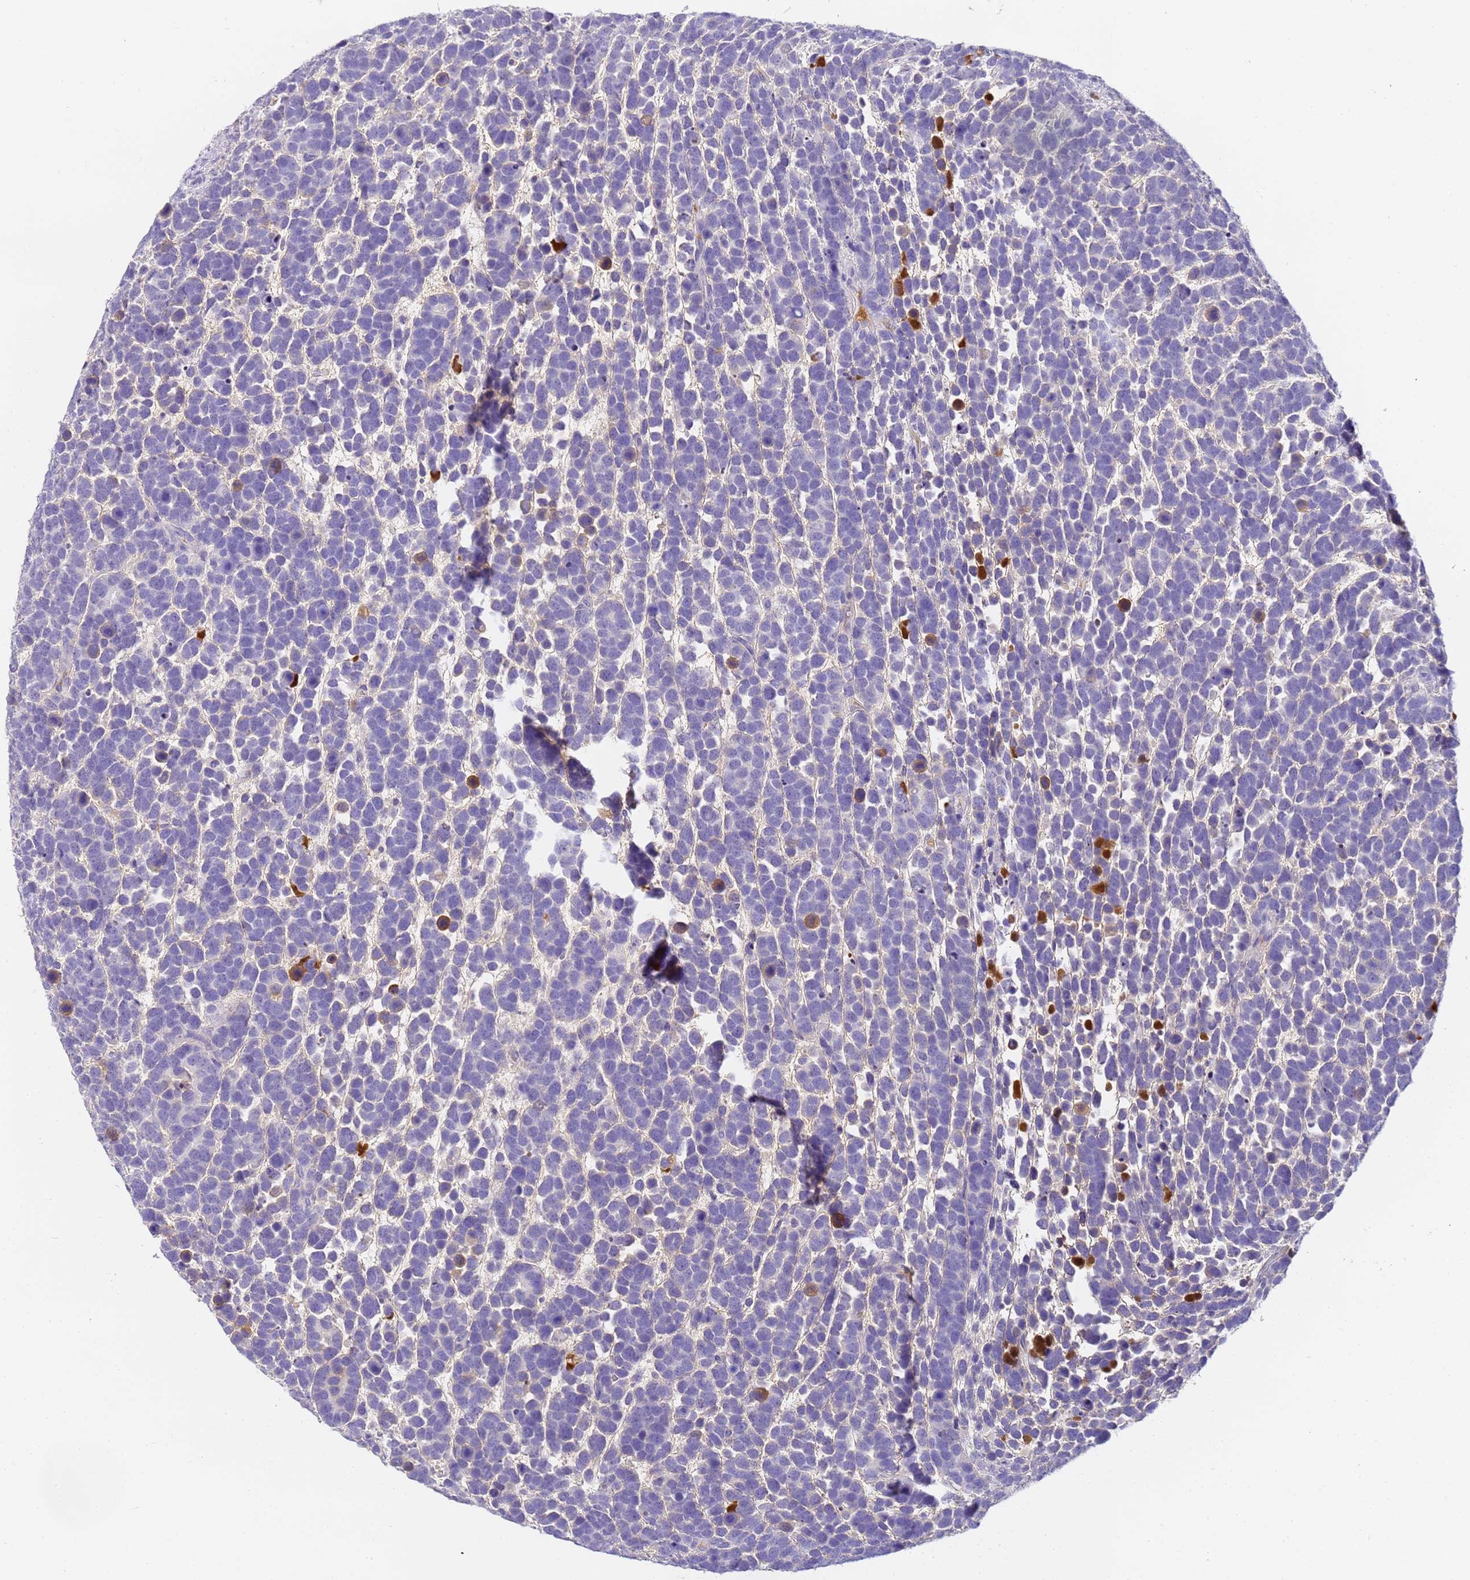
{"staining": {"intensity": "negative", "quantity": "none", "location": "none"}, "tissue": "urothelial cancer", "cell_type": "Tumor cells", "image_type": "cancer", "snomed": [{"axis": "morphology", "description": "Urothelial carcinoma, High grade"}, {"axis": "topography", "description": "Urinary bladder"}], "caption": "A micrograph of high-grade urothelial carcinoma stained for a protein demonstrates no brown staining in tumor cells.", "gene": "CFHR2", "patient": {"sex": "female", "age": 82}}